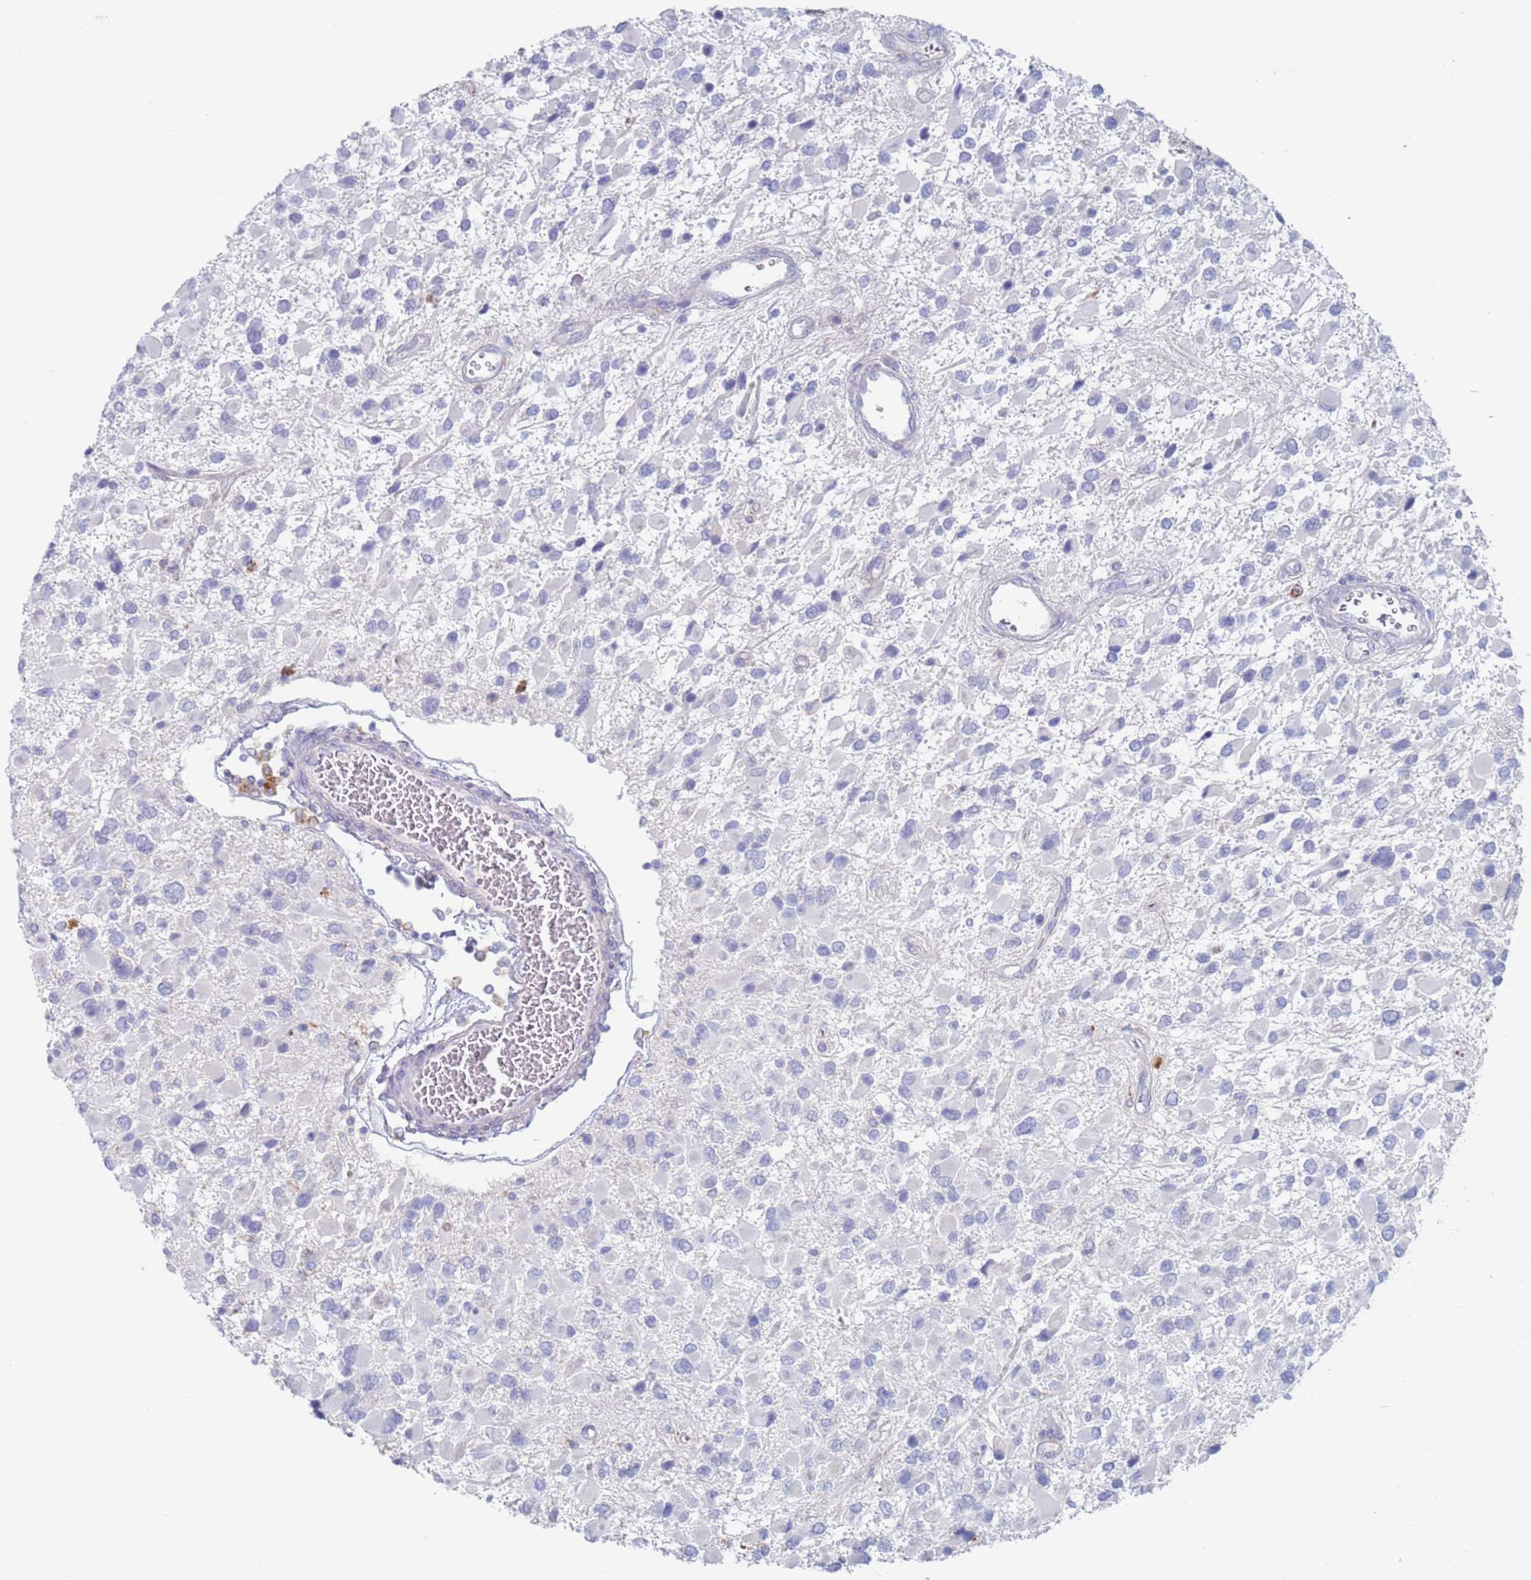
{"staining": {"intensity": "negative", "quantity": "none", "location": "none"}, "tissue": "glioma", "cell_type": "Tumor cells", "image_type": "cancer", "snomed": [{"axis": "morphology", "description": "Glioma, malignant, High grade"}, {"axis": "topography", "description": "Brain"}], "caption": "Human glioma stained for a protein using immunohistochemistry (IHC) exhibits no positivity in tumor cells.", "gene": "FUCA1", "patient": {"sex": "male", "age": 53}}